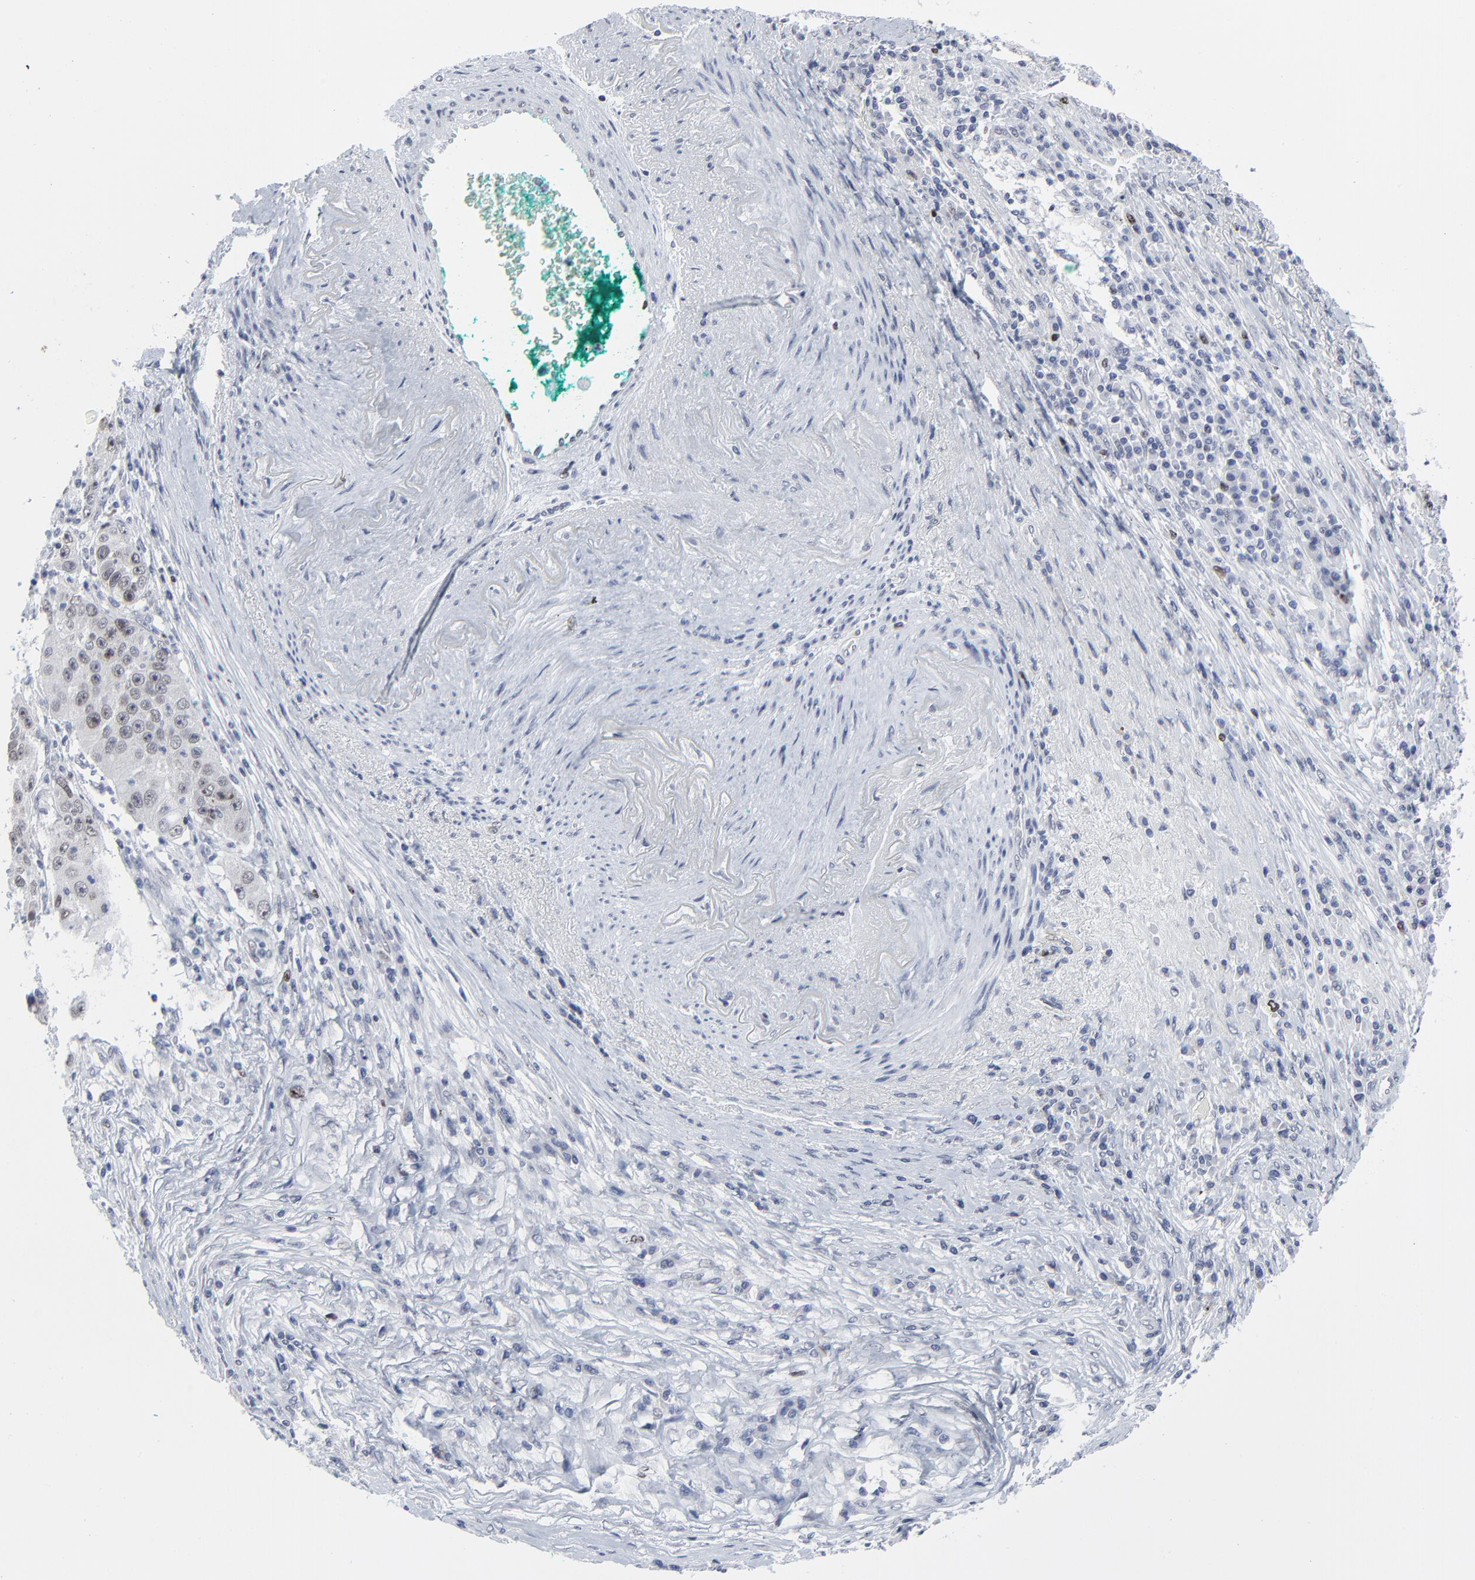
{"staining": {"intensity": "weak", "quantity": "25%-75%", "location": "nuclear"}, "tissue": "lung cancer", "cell_type": "Tumor cells", "image_type": "cancer", "snomed": [{"axis": "morphology", "description": "Squamous cell carcinoma, NOS"}, {"axis": "topography", "description": "Lung"}], "caption": "Tumor cells exhibit low levels of weak nuclear positivity in approximately 25%-75% of cells in human squamous cell carcinoma (lung). Using DAB (3,3'-diaminobenzidine) (brown) and hematoxylin (blue) stains, captured at high magnification using brightfield microscopy.", "gene": "ZNF589", "patient": {"sex": "male", "age": 64}}